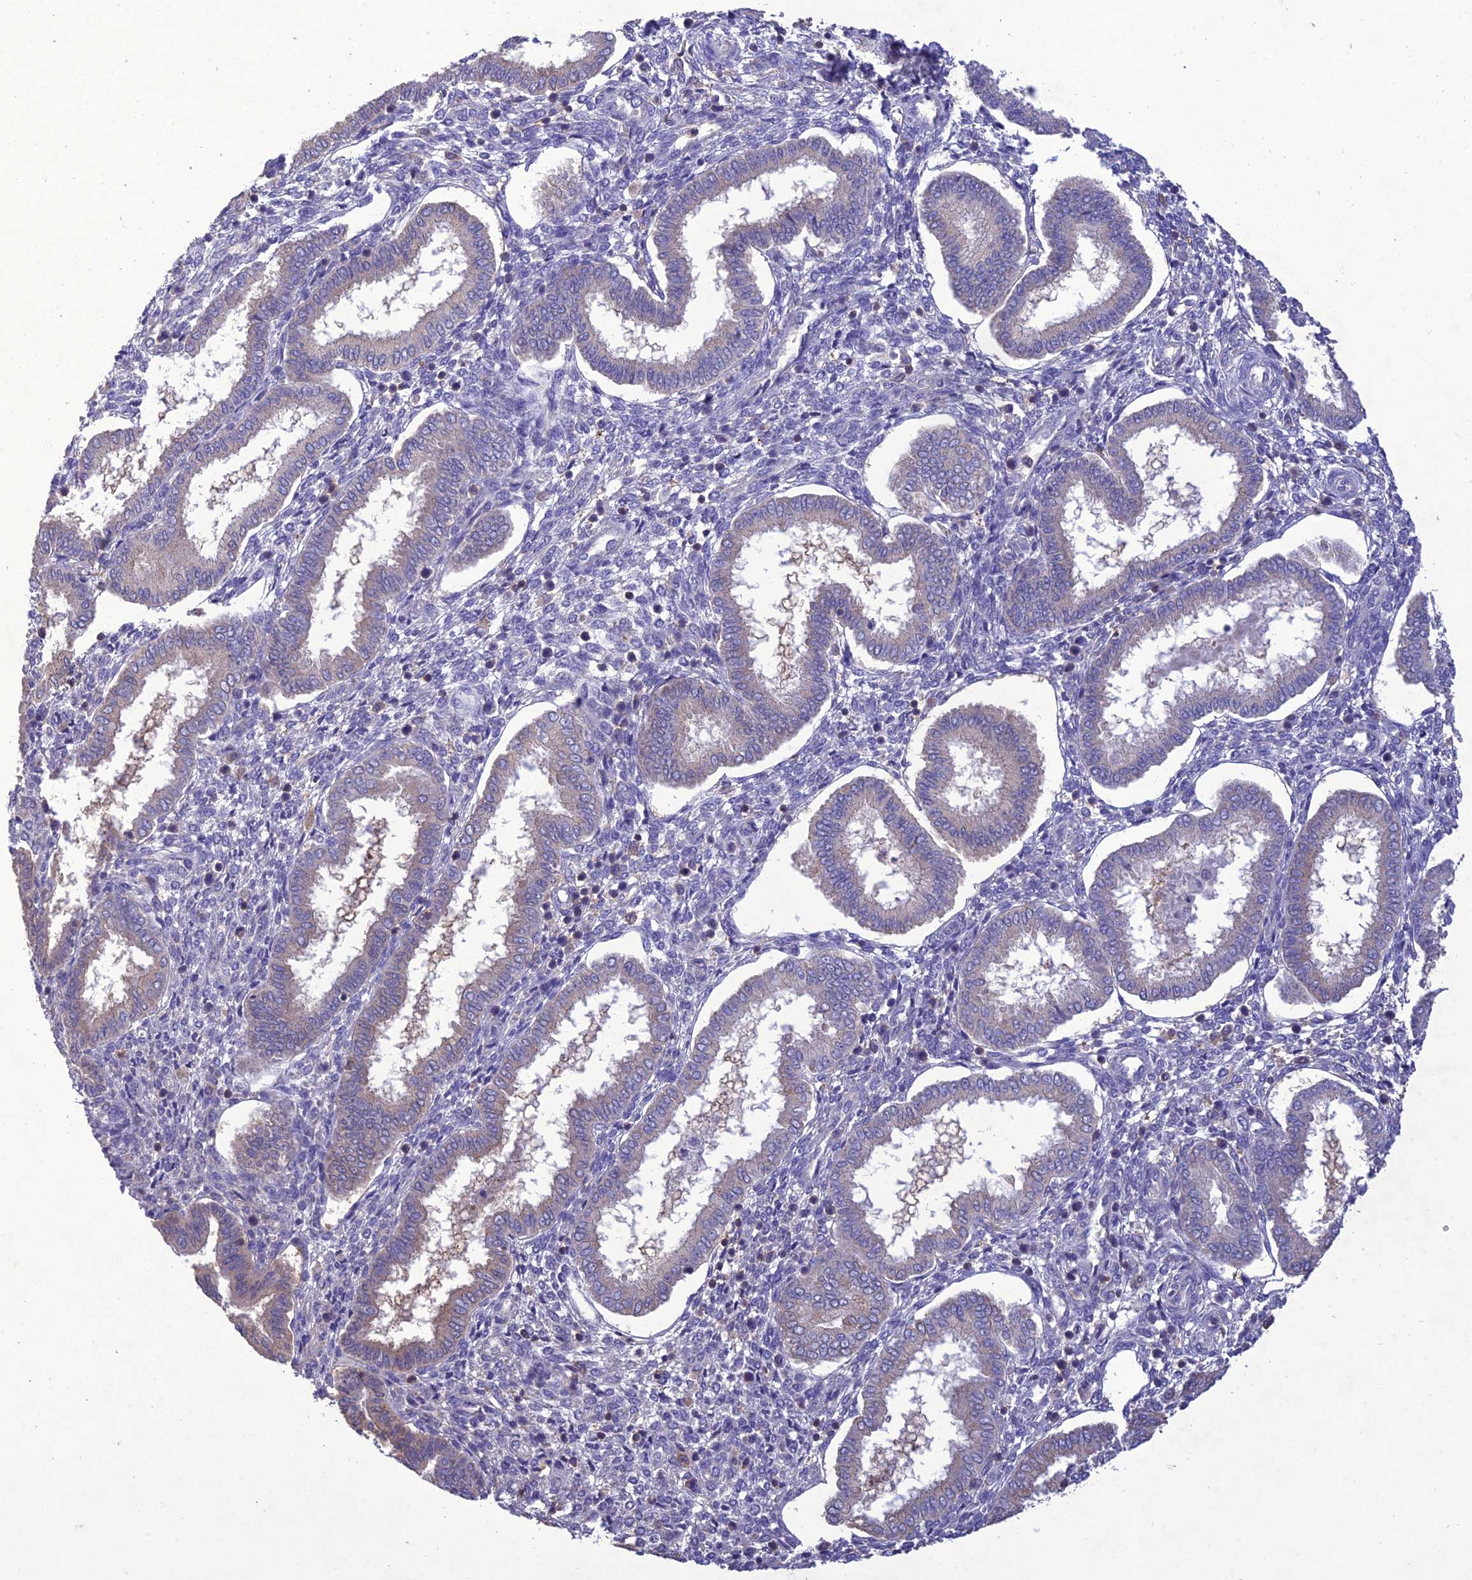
{"staining": {"intensity": "negative", "quantity": "none", "location": "none"}, "tissue": "endometrium", "cell_type": "Cells in endometrial stroma", "image_type": "normal", "snomed": [{"axis": "morphology", "description": "Normal tissue, NOS"}, {"axis": "topography", "description": "Endometrium"}], "caption": "Immunohistochemistry of normal human endometrium displays no expression in cells in endometrial stroma. (Brightfield microscopy of DAB (3,3'-diaminobenzidine) immunohistochemistry (IHC) at high magnification).", "gene": "SNX24", "patient": {"sex": "female", "age": 24}}